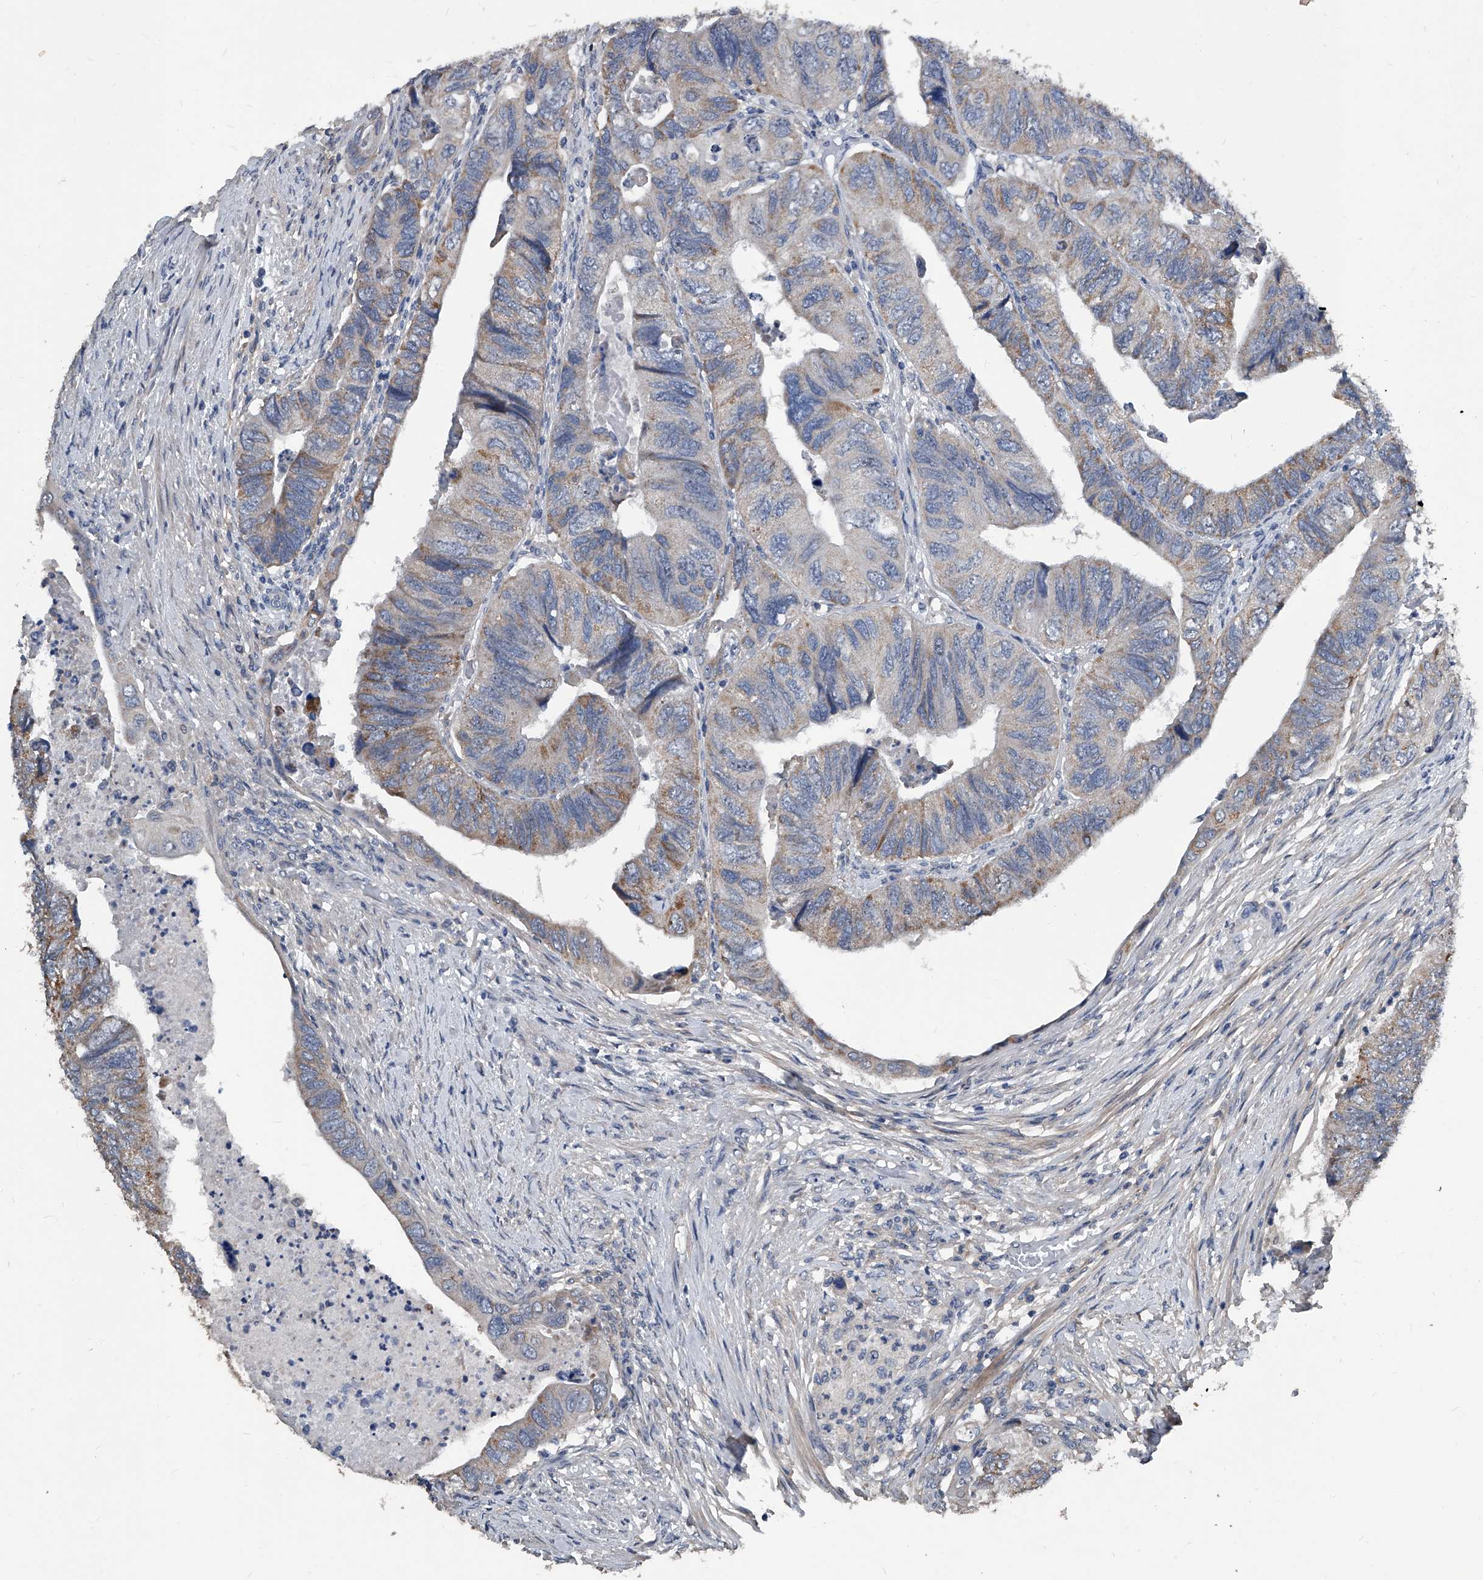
{"staining": {"intensity": "moderate", "quantity": "25%-75%", "location": "cytoplasmic/membranous"}, "tissue": "colorectal cancer", "cell_type": "Tumor cells", "image_type": "cancer", "snomed": [{"axis": "morphology", "description": "Adenocarcinoma, NOS"}, {"axis": "topography", "description": "Rectum"}], "caption": "IHC staining of adenocarcinoma (colorectal), which reveals medium levels of moderate cytoplasmic/membranous staining in about 25%-75% of tumor cells indicating moderate cytoplasmic/membranous protein positivity. The staining was performed using DAB (3,3'-diaminobenzidine) (brown) for protein detection and nuclei were counterstained in hematoxylin (blue).", "gene": "PHACTR1", "patient": {"sex": "male", "age": 63}}